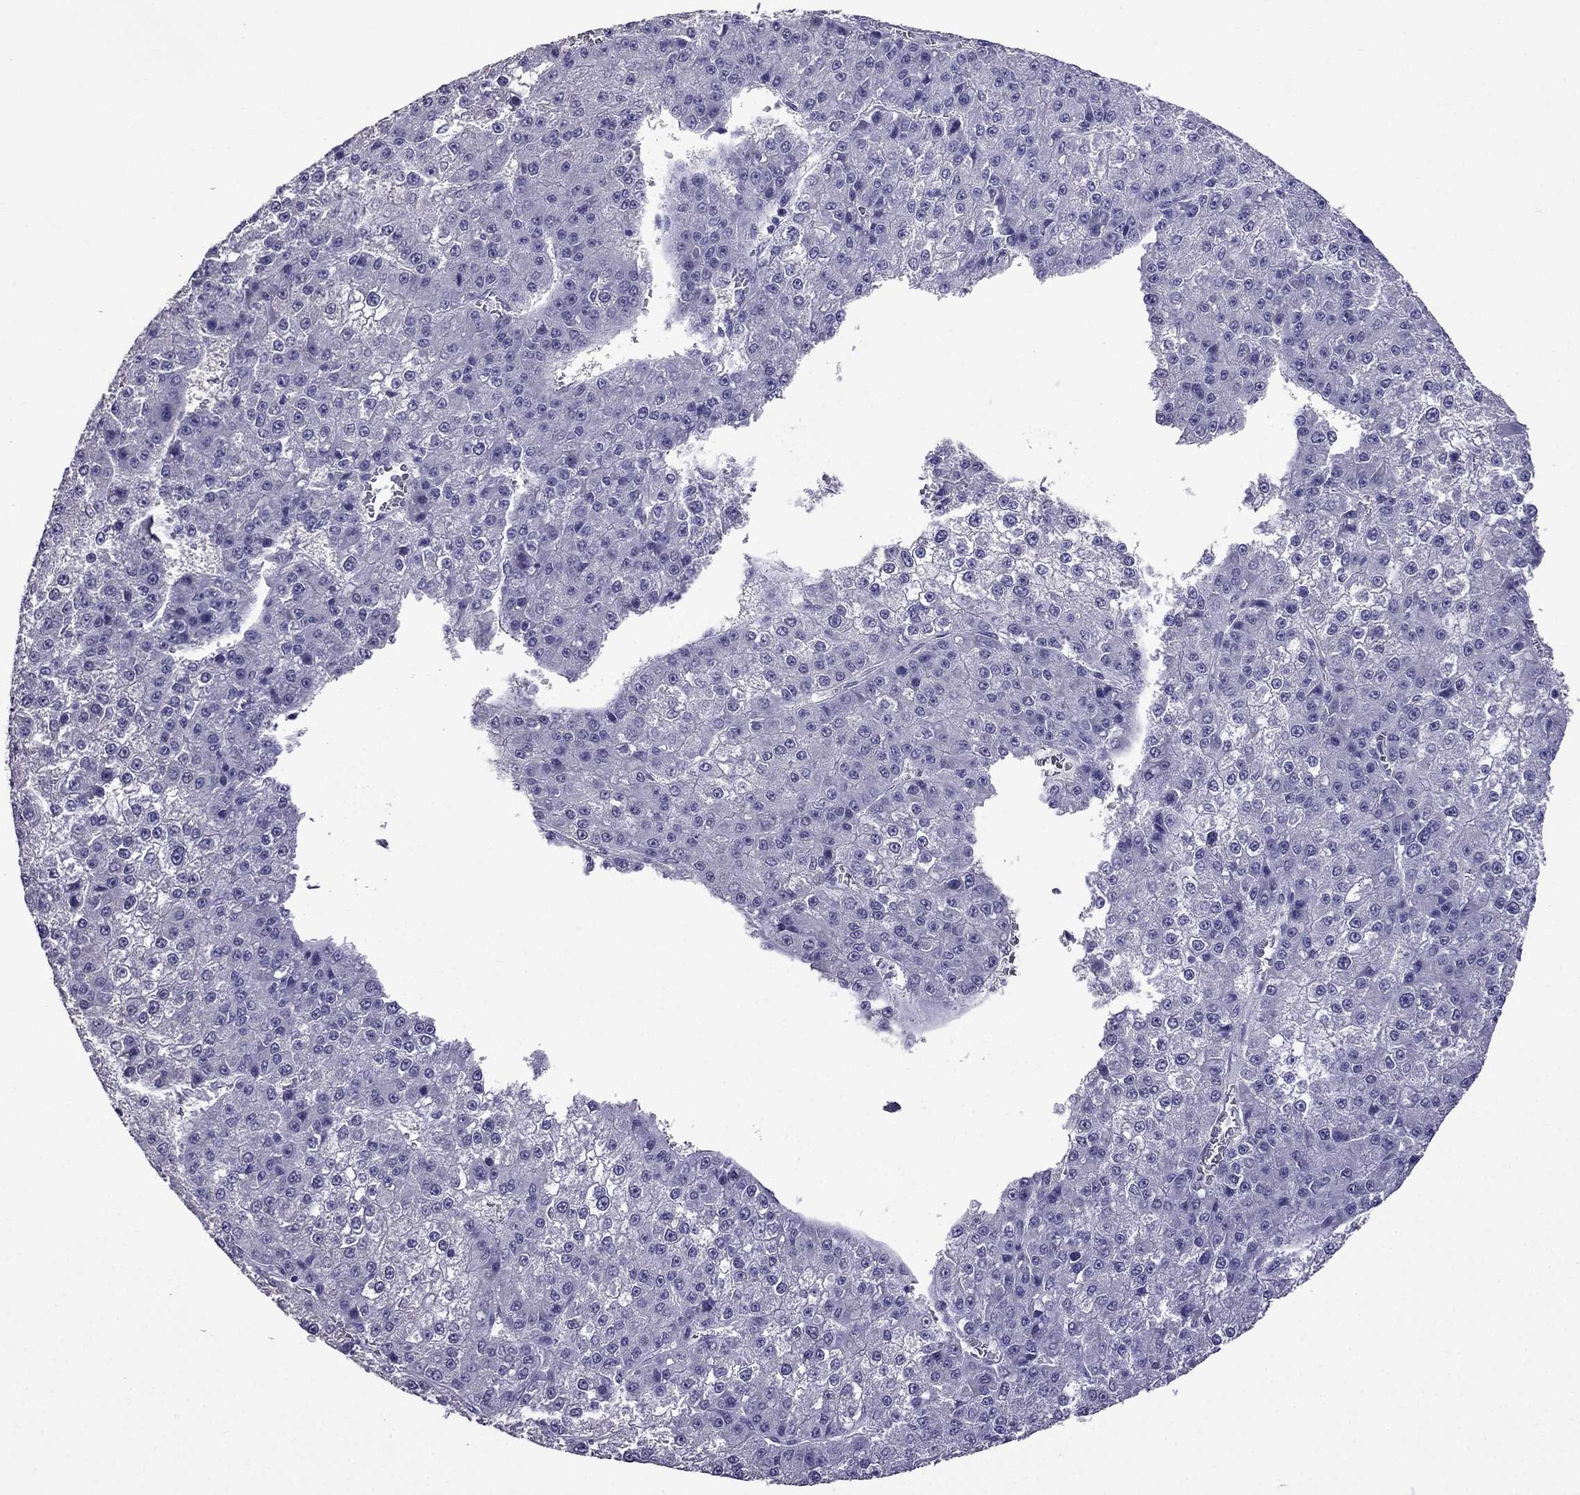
{"staining": {"intensity": "negative", "quantity": "none", "location": "none"}, "tissue": "liver cancer", "cell_type": "Tumor cells", "image_type": "cancer", "snomed": [{"axis": "morphology", "description": "Carcinoma, Hepatocellular, NOS"}, {"axis": "topography", "description": "Liver"}], "caption": "Immunohistochemical staining of human liver cancer displays no significant expression in tumor cells.", "gene": "OLFM4", "patient": {"sex": "female", "age": 73}}